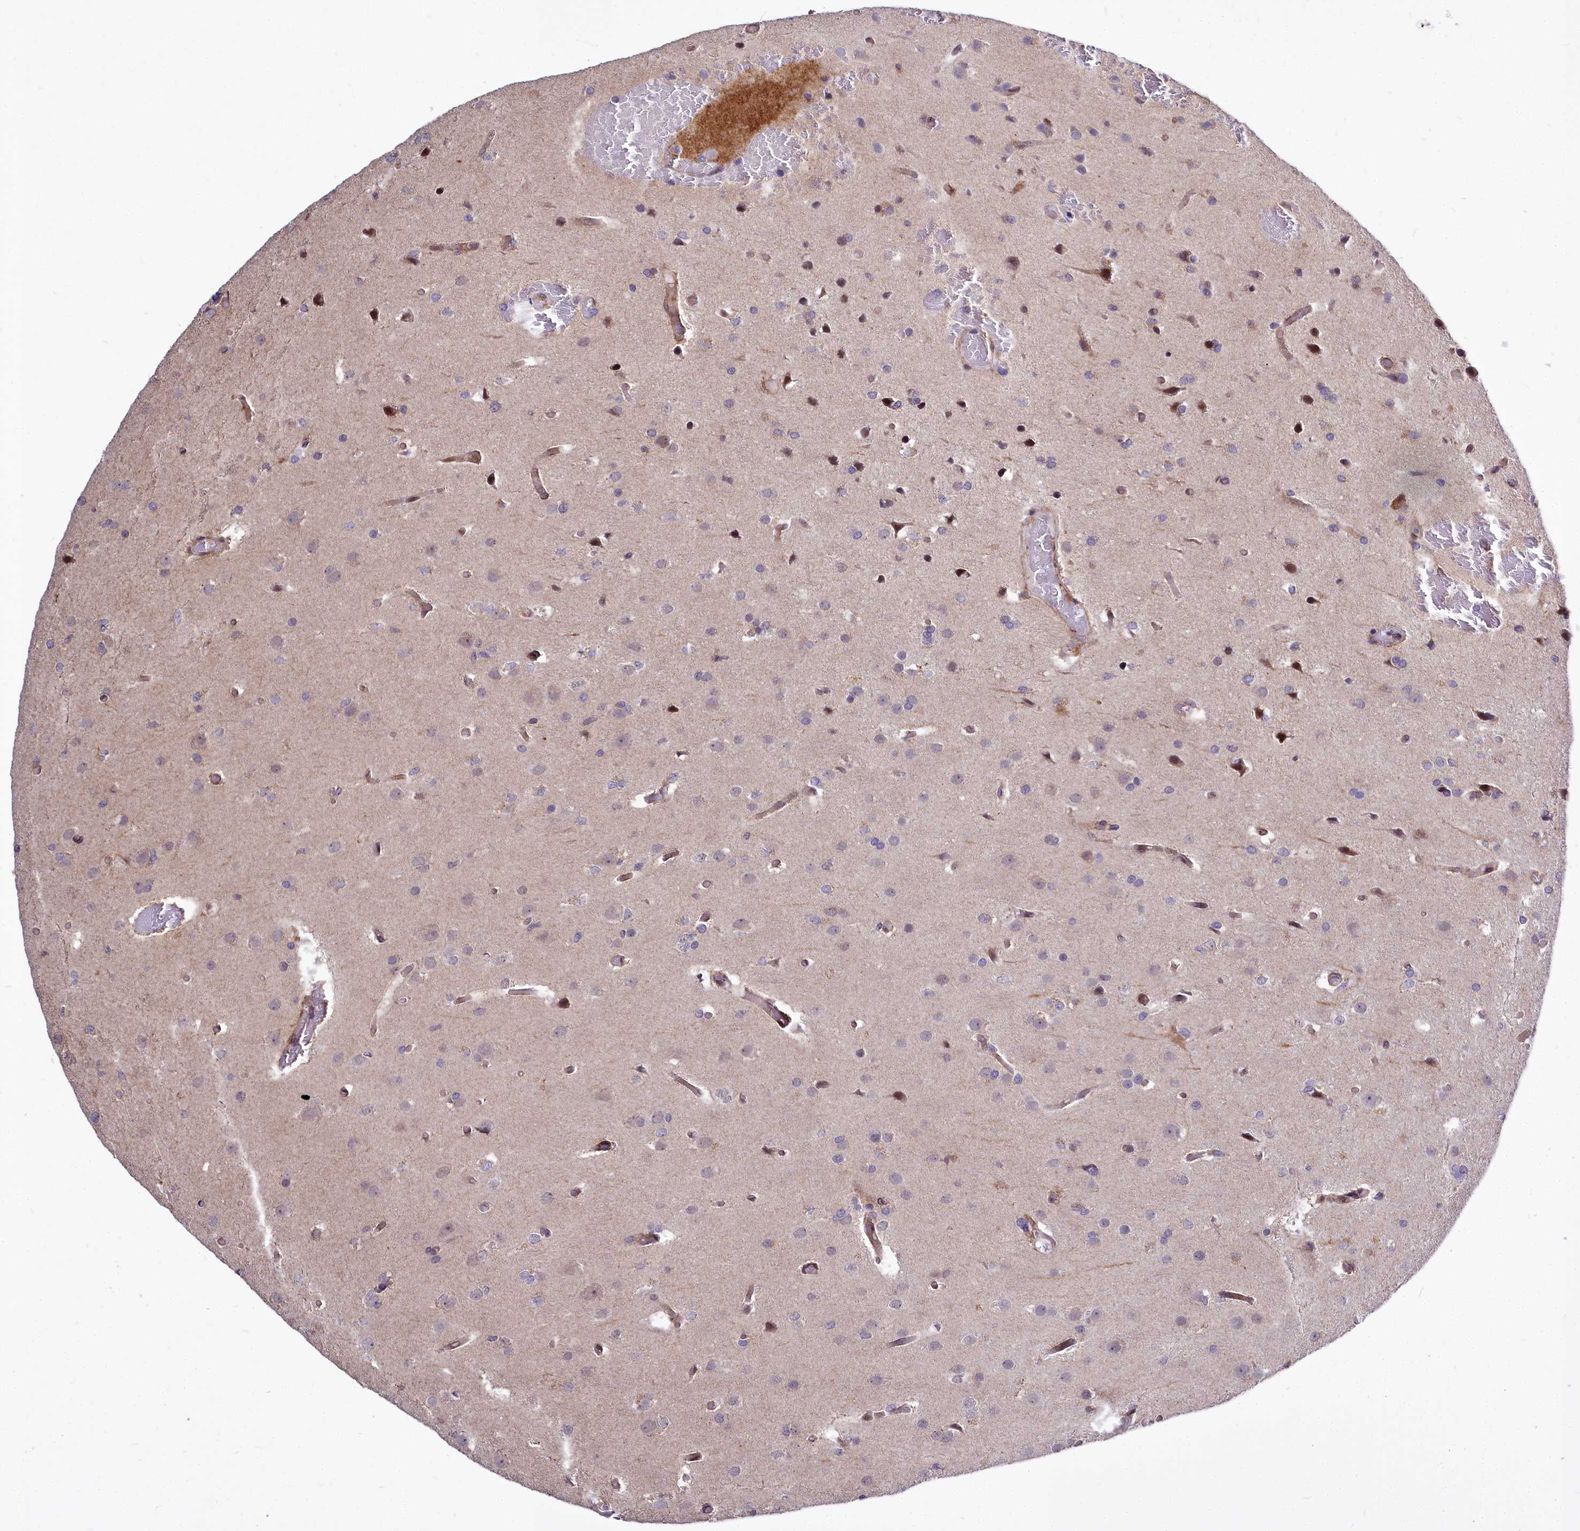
{"staining": {"intensity": "moderate", "quantity": "<25%", "location": "nuclear"}, "tissue": "glioma", "cell_type": "Tumor cells", "image_type": "cancer", "snomed": [{"axis": "morphology", "description": "Glioma, malignant, High grade"}, {"axis": "topography", "description": "Brain"}], "caption": "A histopathology image showing moderate nuclear staining in about <25% of tumor cells in glioma, as visualized by brown immunohistochemical staining.", "gene": "ABCB8", "patient": {"sex": "female", "age": 50}}